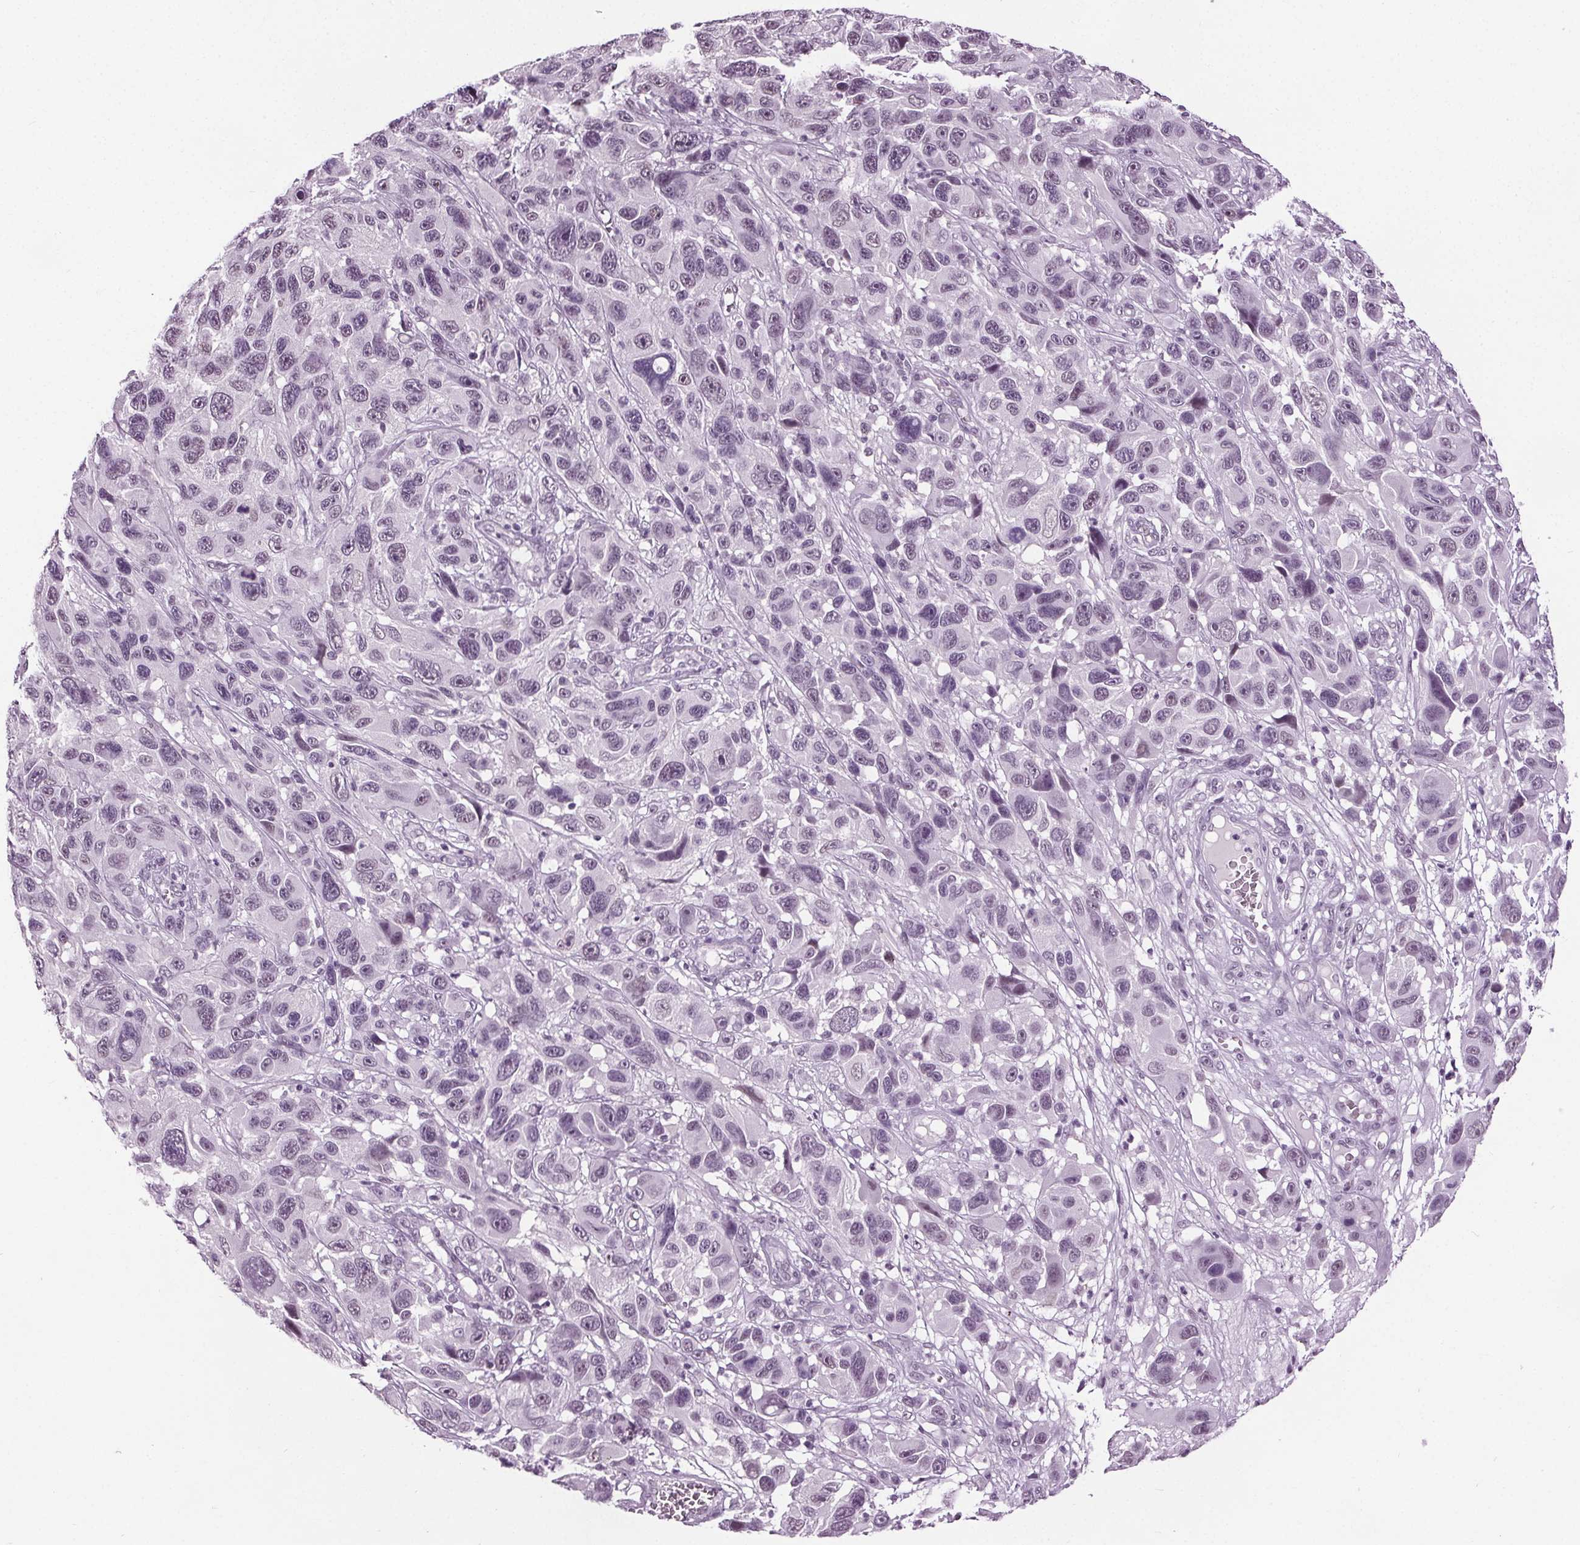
{"staining": {"intensity": "negative", "quantity": "none", "location": "none"}, "tissue": "melanoma", "cell_type": "Tumor cells", "image_type": "cancer", "snomed": [{"axis": "morphology", "description": "Malignant melanoma, NOS"}, {"axis": "topography", "description": "Skin"}], "caption": "Micrograph shows no protein staining in tumor cells of melanoma tissue.", "gene": "IWS1", "patient": {"sex": "male", "age": 53}}